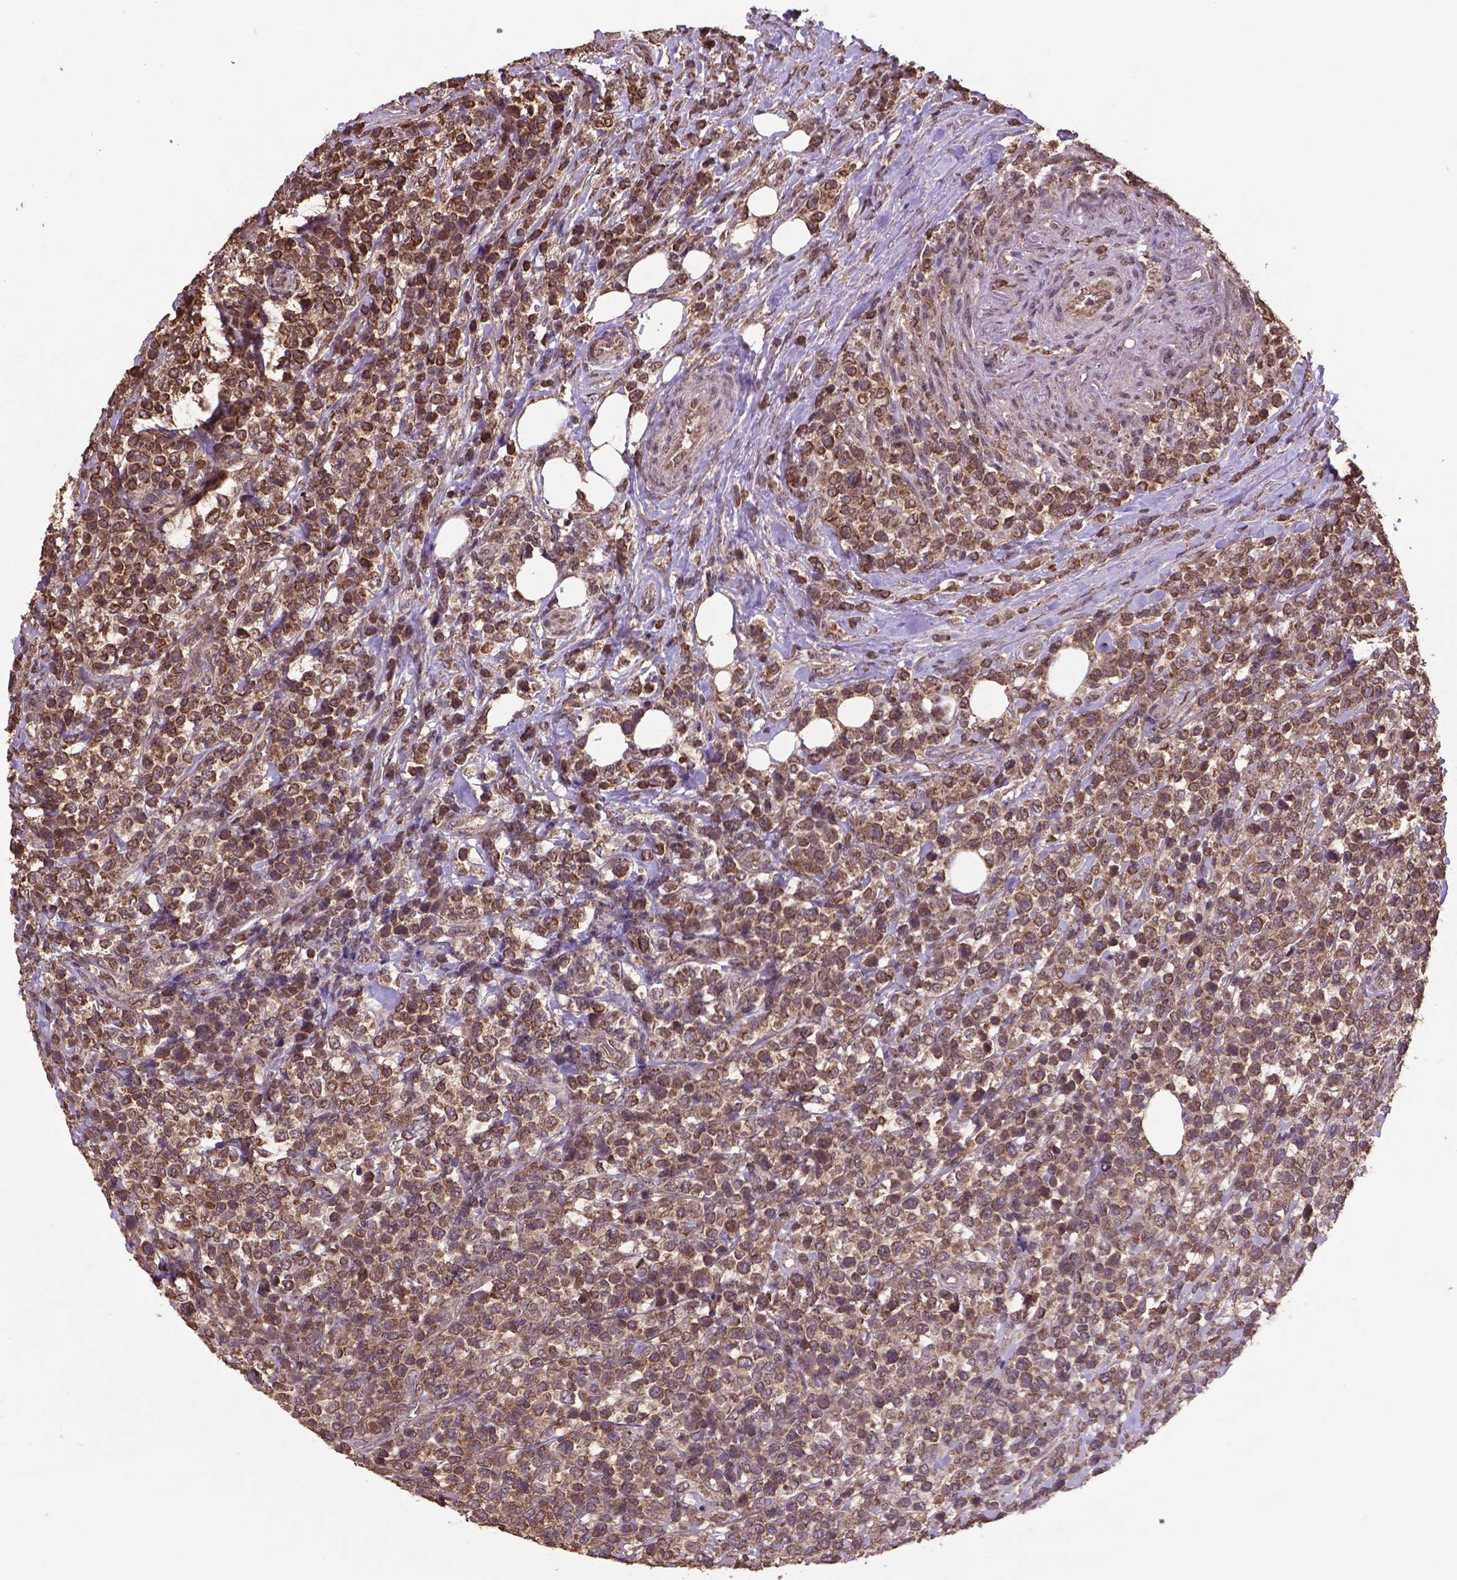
{"staining": {"intensity": "moderate", "quantity": ">75%", "location": "cytoplasmic/membranous,nuclear"}, "tissue": "lymphoma", "cell_type": "Tumor cells", "image_type": "cancer", "snomed": [{"axis": "morphology", "description": "Malignant lymphoma, non-Hodgkin's type, High grade"}, {"axis": "topography", "description": "Soft tissue"}], "caption": "The image demonstrates immunohistochemical staining of high-grade malignant lymphoma, non-Hodgkin's type. There is moderate cytoplasmic/membranous and nuclear expression is appreciated in about >75% of tumor cells. The protein is shown in brown color, while the nuclei are stained blue.", "gene": "DCAF1", "patient": {"sex": "female", "age": 56}}